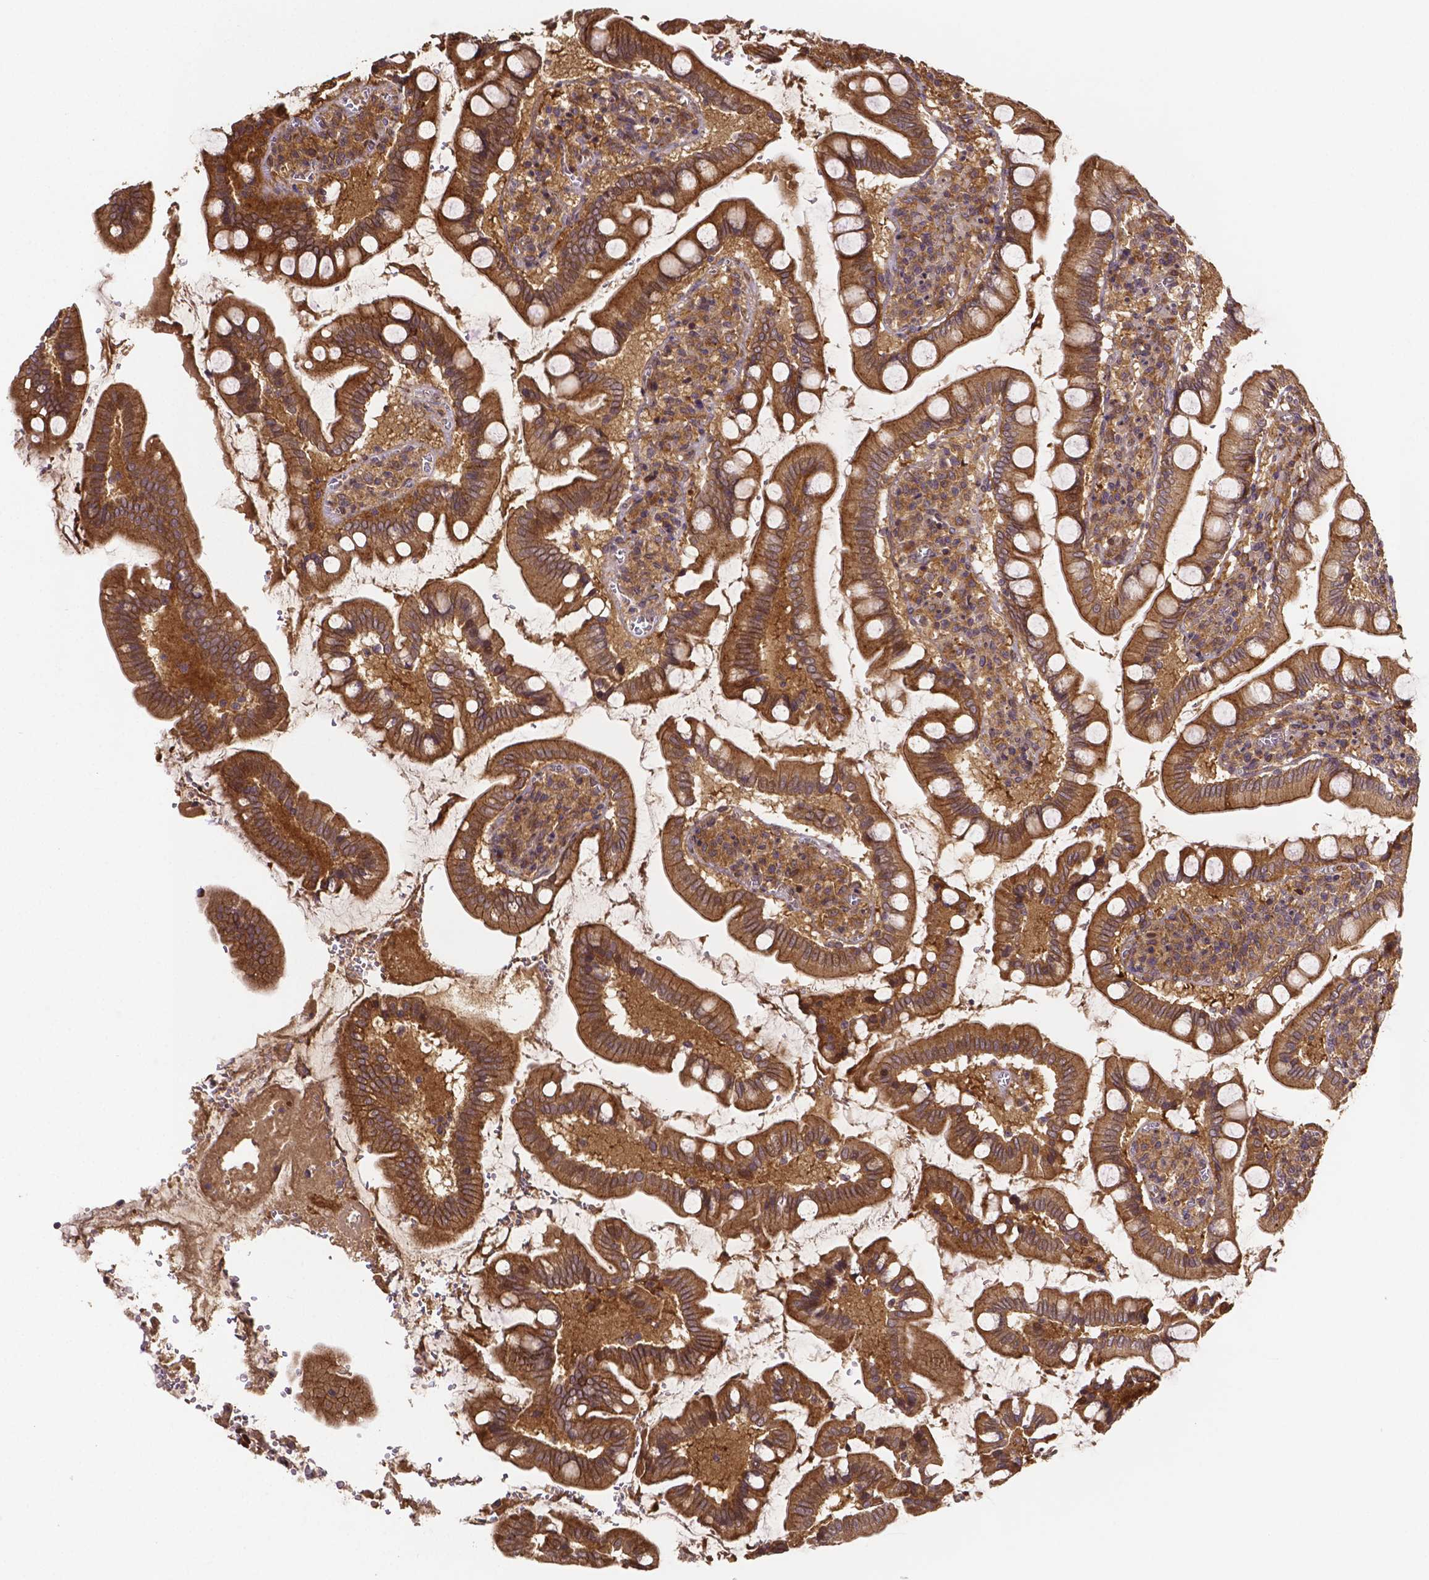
{"staining": {"intensity": "moderate", "quantity": ">75%", "location": "cytoplasmic/membranous"}, "tissue": "small intestine", "cell_type": "Glandular cells", "image_type": "normal", "snomed": [{"axis": "morphology", "description": "Normal tissue, NOS"}, {"axis": "topography", "description": "Small intestine"}], "caption": "IHC staining of normal small intestine, which demonstrates medium levels of moderate cytoplasmic/membranous expression in about >75% of glandular cells indicating moderate cytoplasmic/membranous protein staining. The staining was performed using DAB (3,3'-diaminobenzidine) (brown) for protein detection and nuclei were counterstained in hematoxylin (blue).", "gene": "RNF123", "patient": {"sex": "female", "age": 56}}